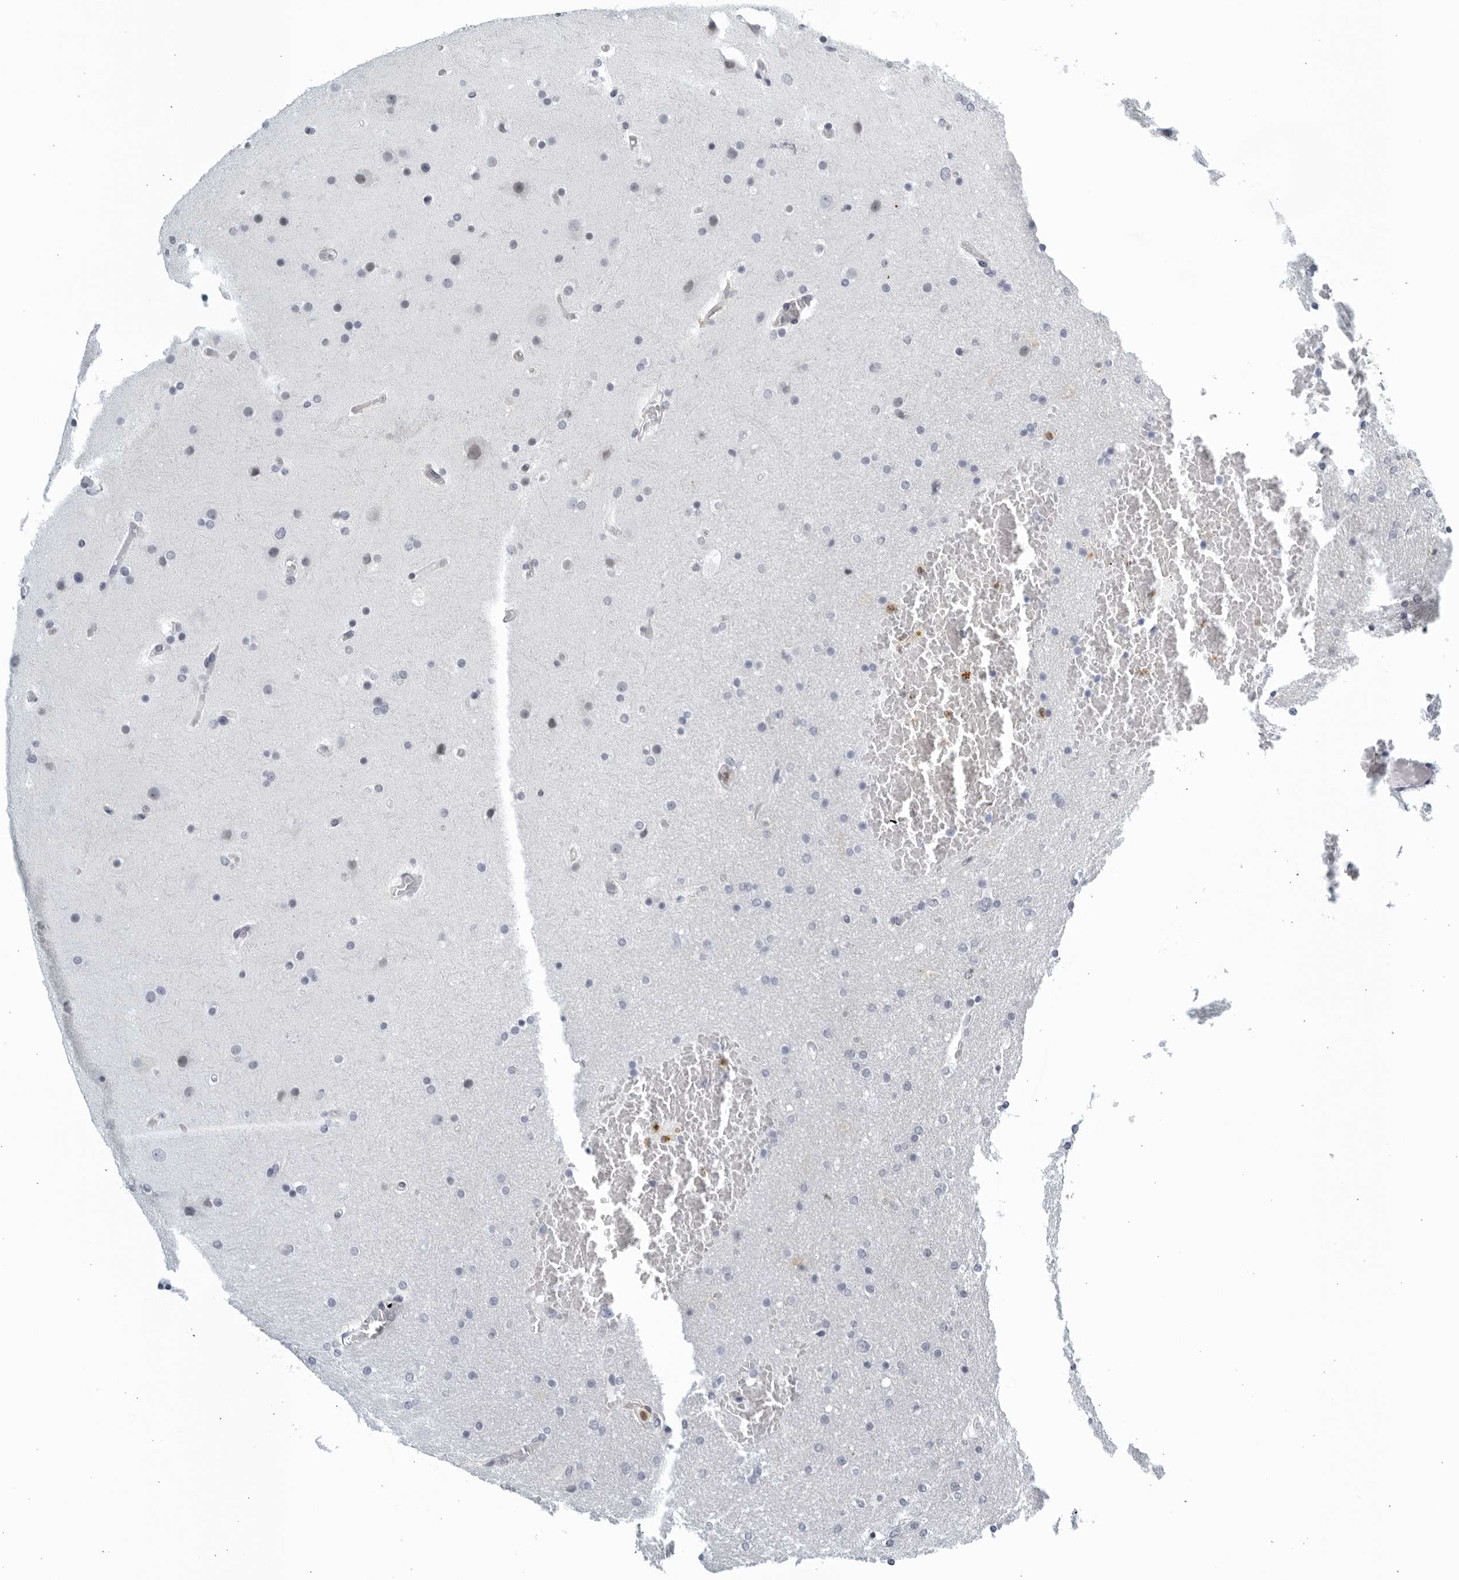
{"staining": {"intensity": "negative", "quantity": "none", "location": "none"}, "tissue": "glioma", "cell_type": "Tumor cells", "image_type": "cancer", "snomed": [{"axis": "morphology", "description": "Glioma, malignant, High grade"}, {"axis": "topography", "description": "Cerebral cortex"}], "caption": "Glioma stained for a protein using IHC demonstrates no positivity tumor cells.", "gene": "KLK7", "patient": {"sex": "female", "age": 36}}